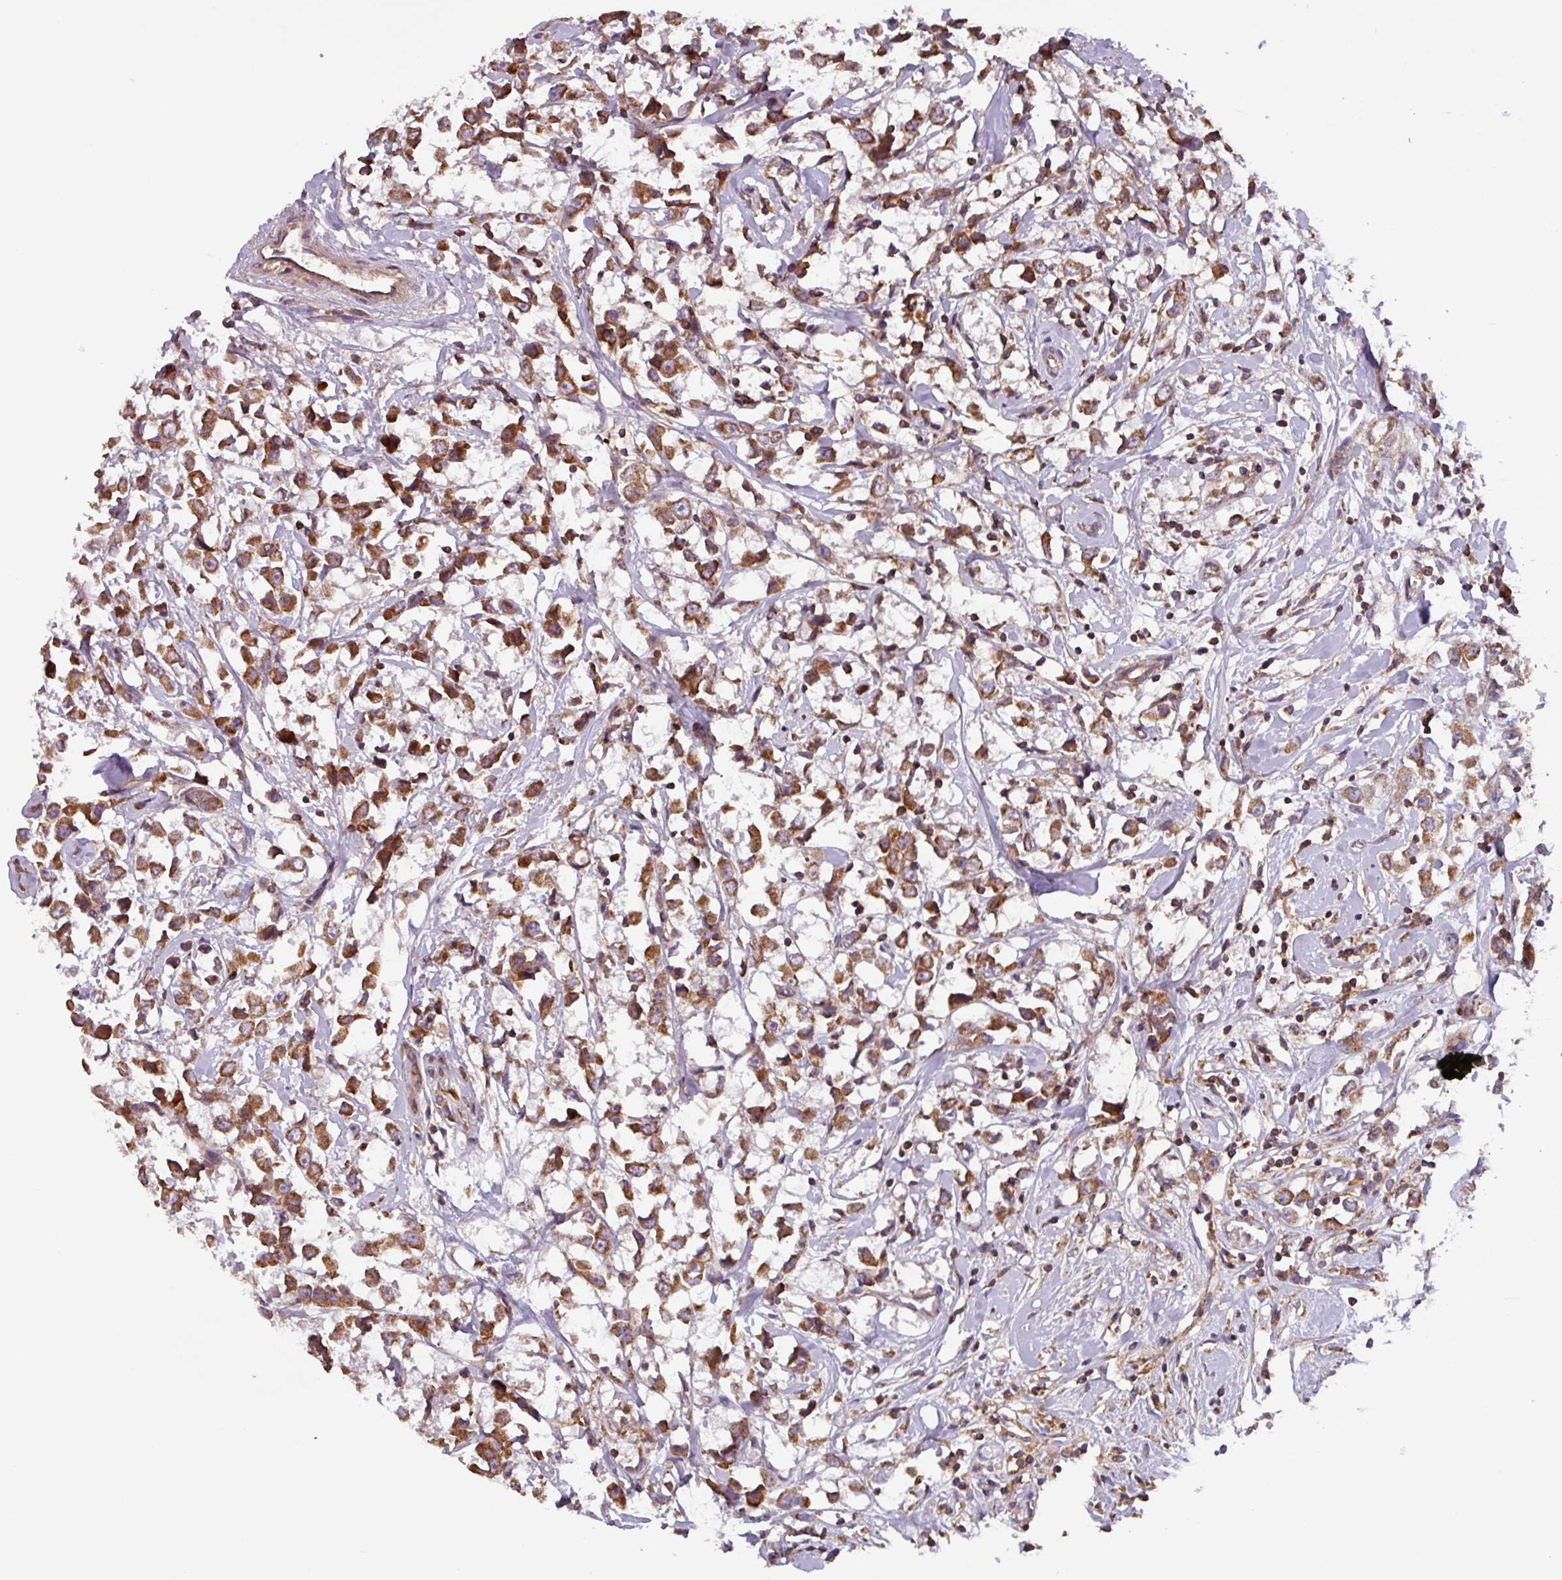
{"staining": {"intensity": "strong", "quantity": ">75%", "location": "cytoplasmic/membranous"}, "tissue": "breast cancer", "cell_type": "Tumor cells", "image_type": "cancer", "snomed": [{"axis": "morphology", "description": "Duct carcinoma"}, {"axis": "topography", "description": "Breast"}], "caption": "Immunohistochemistry (DAB) staining of breast cancer (invasive ductal carcinoma) demonstrates strong cytoplasmic/membranous protein staining in about >75% of tumor cells.", "gene": "PLEKHD1", "patient": {"sex": "female", "age": 61}}